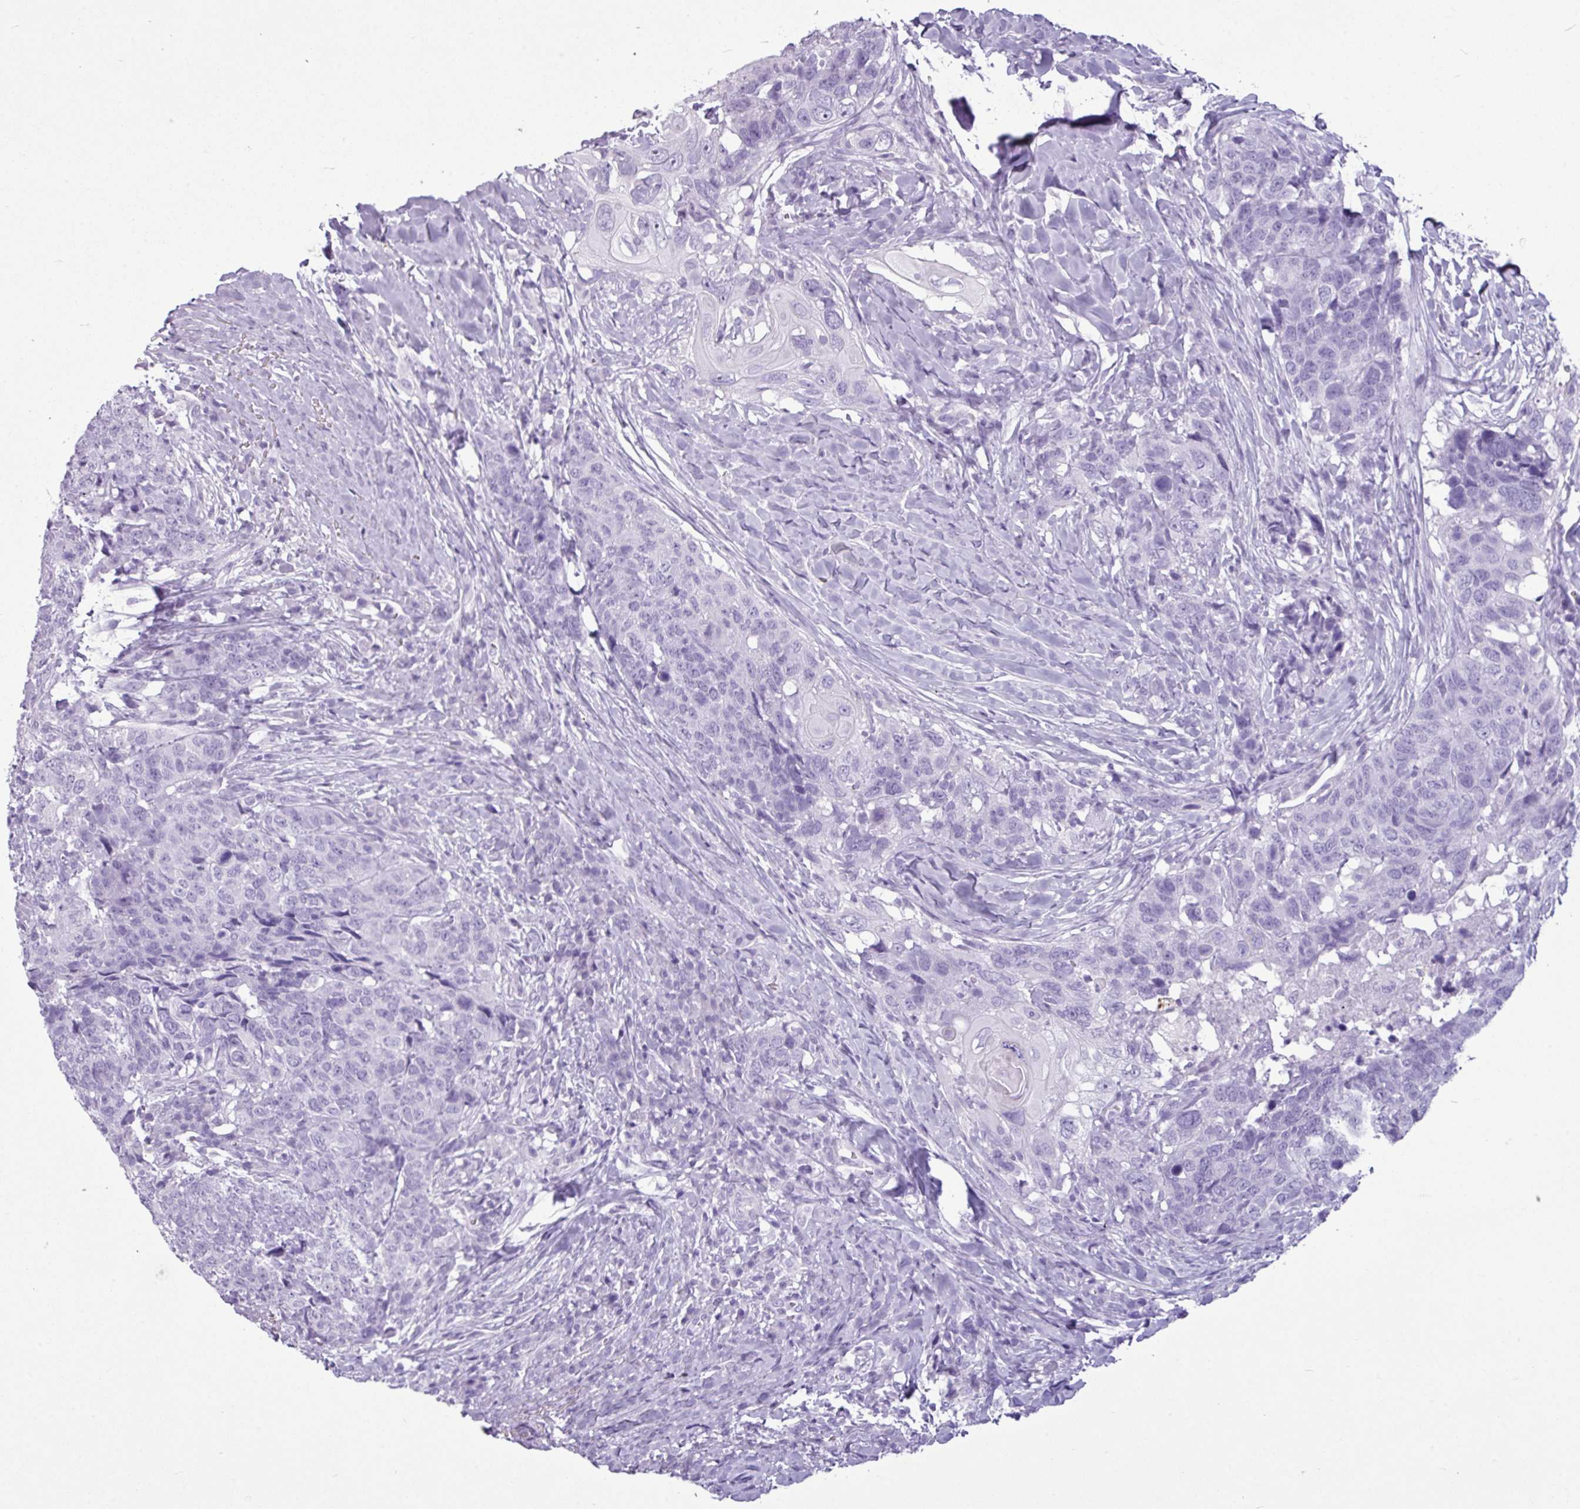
{"staining": {"intensity": "negative", "quantity": "none", "location": "none"}, "tissue": "head and neck cancer", "cell_type": "Tumor cells", "image_type": "cancer", "snomed": [{"axis": "morphology", "description": "Squamous cell carcinoma, NOS"}, {"axis": "topography", "description": "Head-Neck"}], "caption": "A micrograph of head and neck cancer stained for a protein reveals no brown staining in tumor cells.", "gene": "AMY1B", "patient": {"sex": "male", "age": 66}}